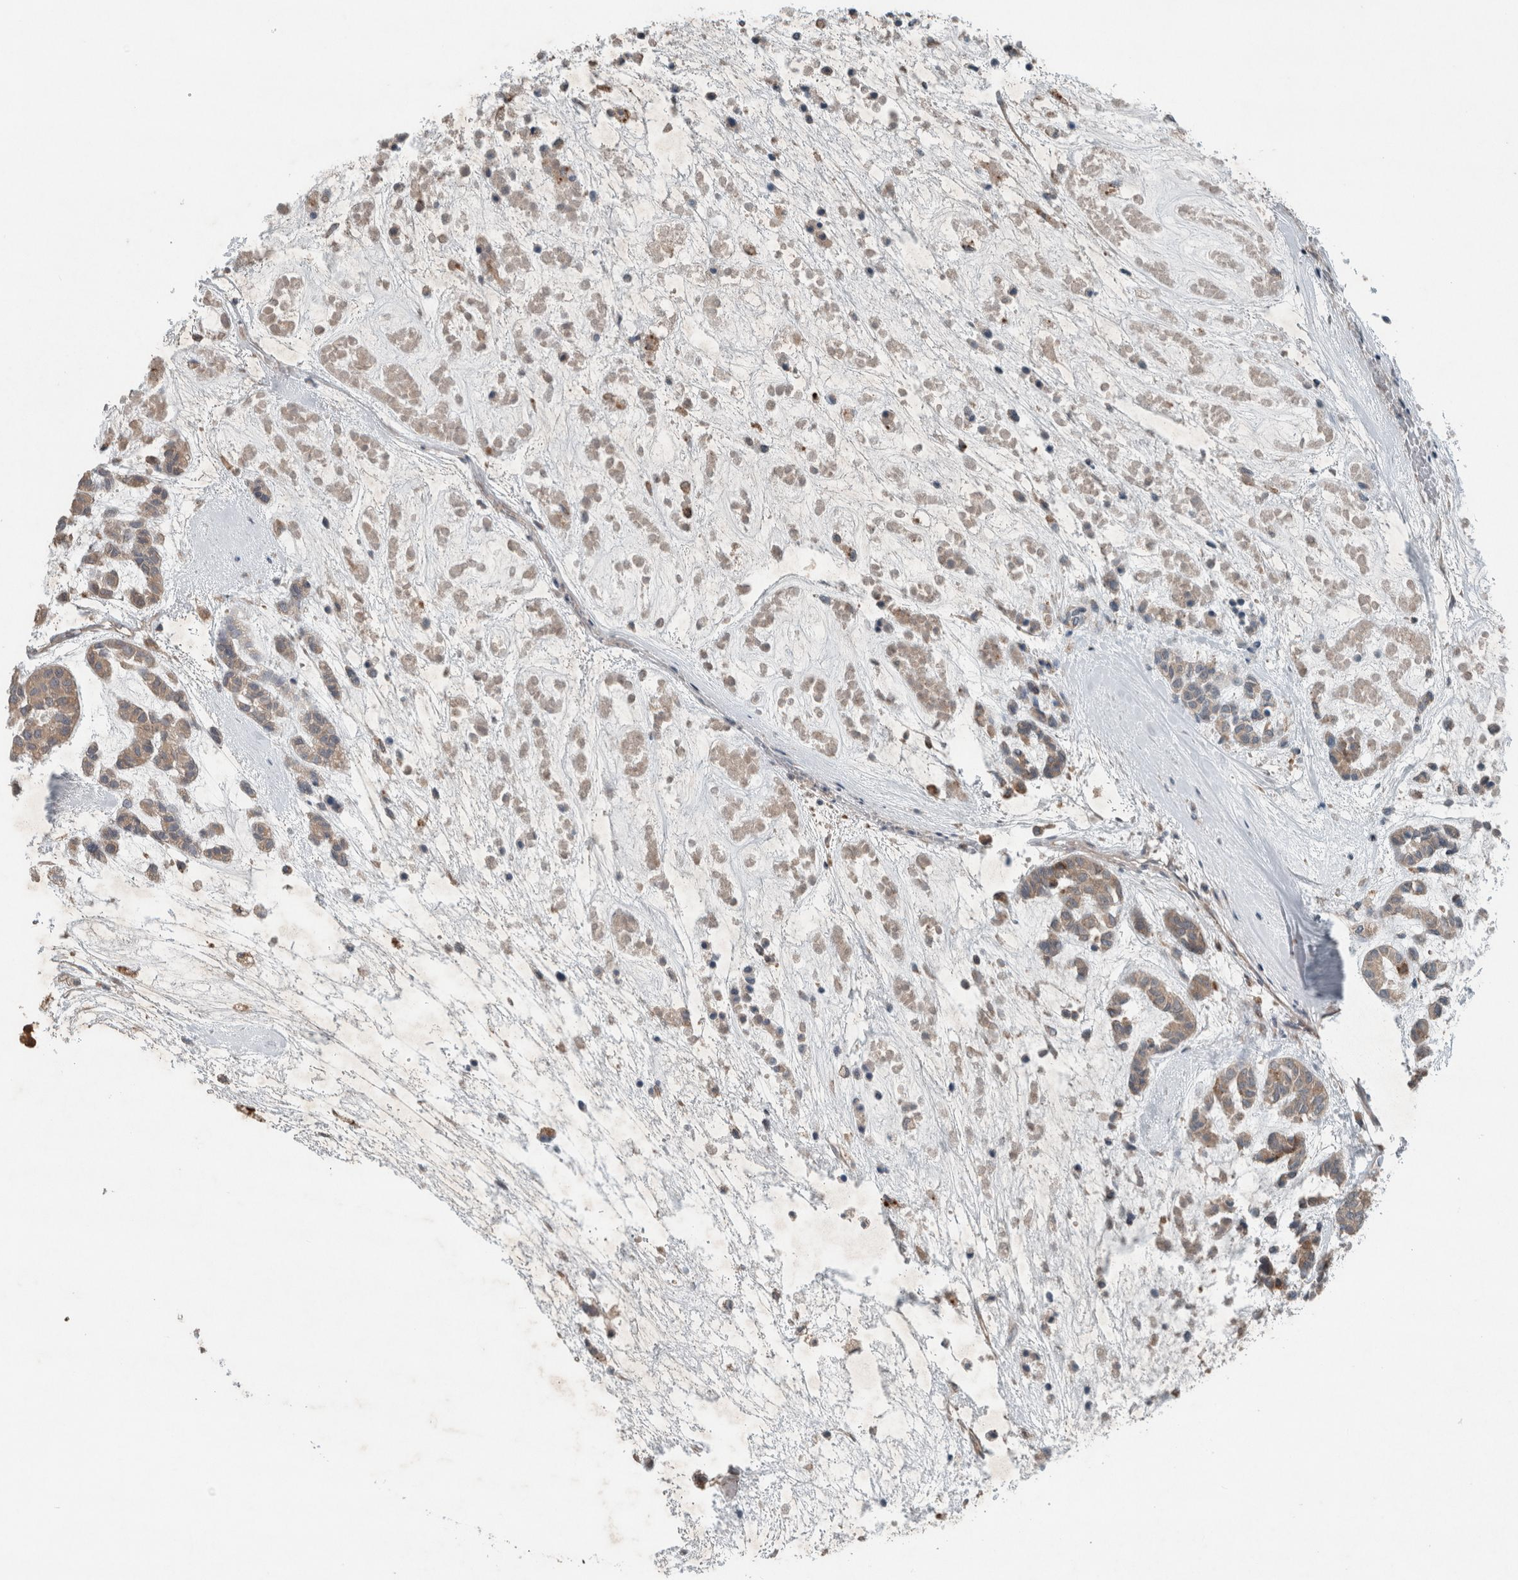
{"staining": {"intensity": "weak", "quantity": ">75%", "location": "cytoplasmic/membranous"}, "tissue": "head and neck cancer", "cell_type": "Tumor cells", "image_type": "cancer", "snomed": [{"axis": "morphology", "description": "Adenocarcinoma, NOS"}, {"axis": "morphology", "description": "Adenoma, NOS"}, {"axis": "topography", "description": "Head-Neck"}], "caption": "Protein staining demonstrates weak cytoplasmic/membranous positivity in about >75% of tumor cells in head and neck adenoma.", "gene": "JADE2", "patient": {"sex": "female", "age": 55}}